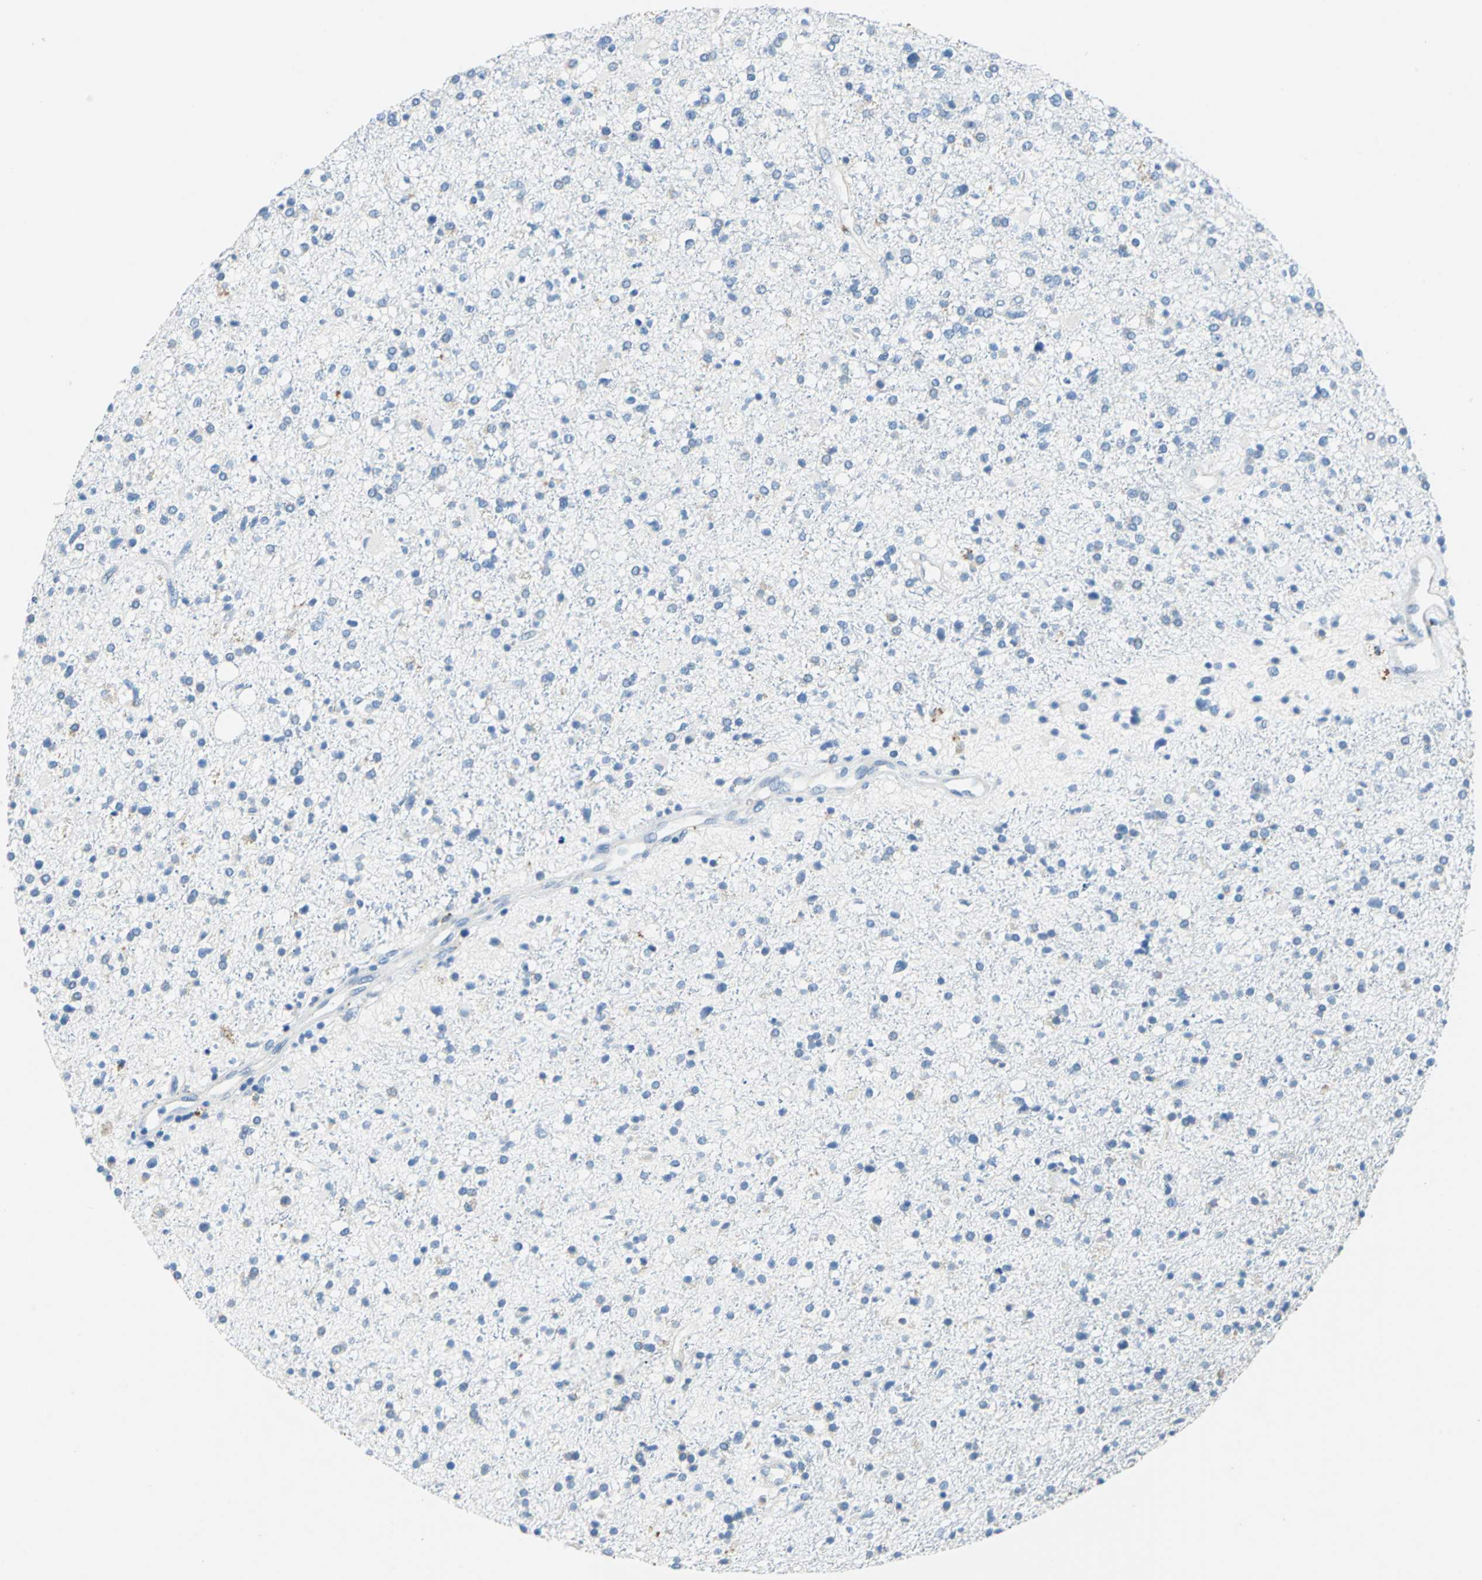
{"staining": {"intensity": "negative", "quantity": "none", "location": "none"}, "tissue": "glioma", "cell_type": "Tumor cells", "image_type": "cancer", "snomed": [{"axis": "morphology", "description": "Glioma, malignant, High grade"}, {"axis": "topography", "description": "Brain"}], "caption": "Immunohistochemistry micrograph of human malignant glioma (high-grade) stained for a protein (brown), which reveals no expression in tumor cells.", "gene": "TEX264", "patient": {"sex": "male", "age": 33}}